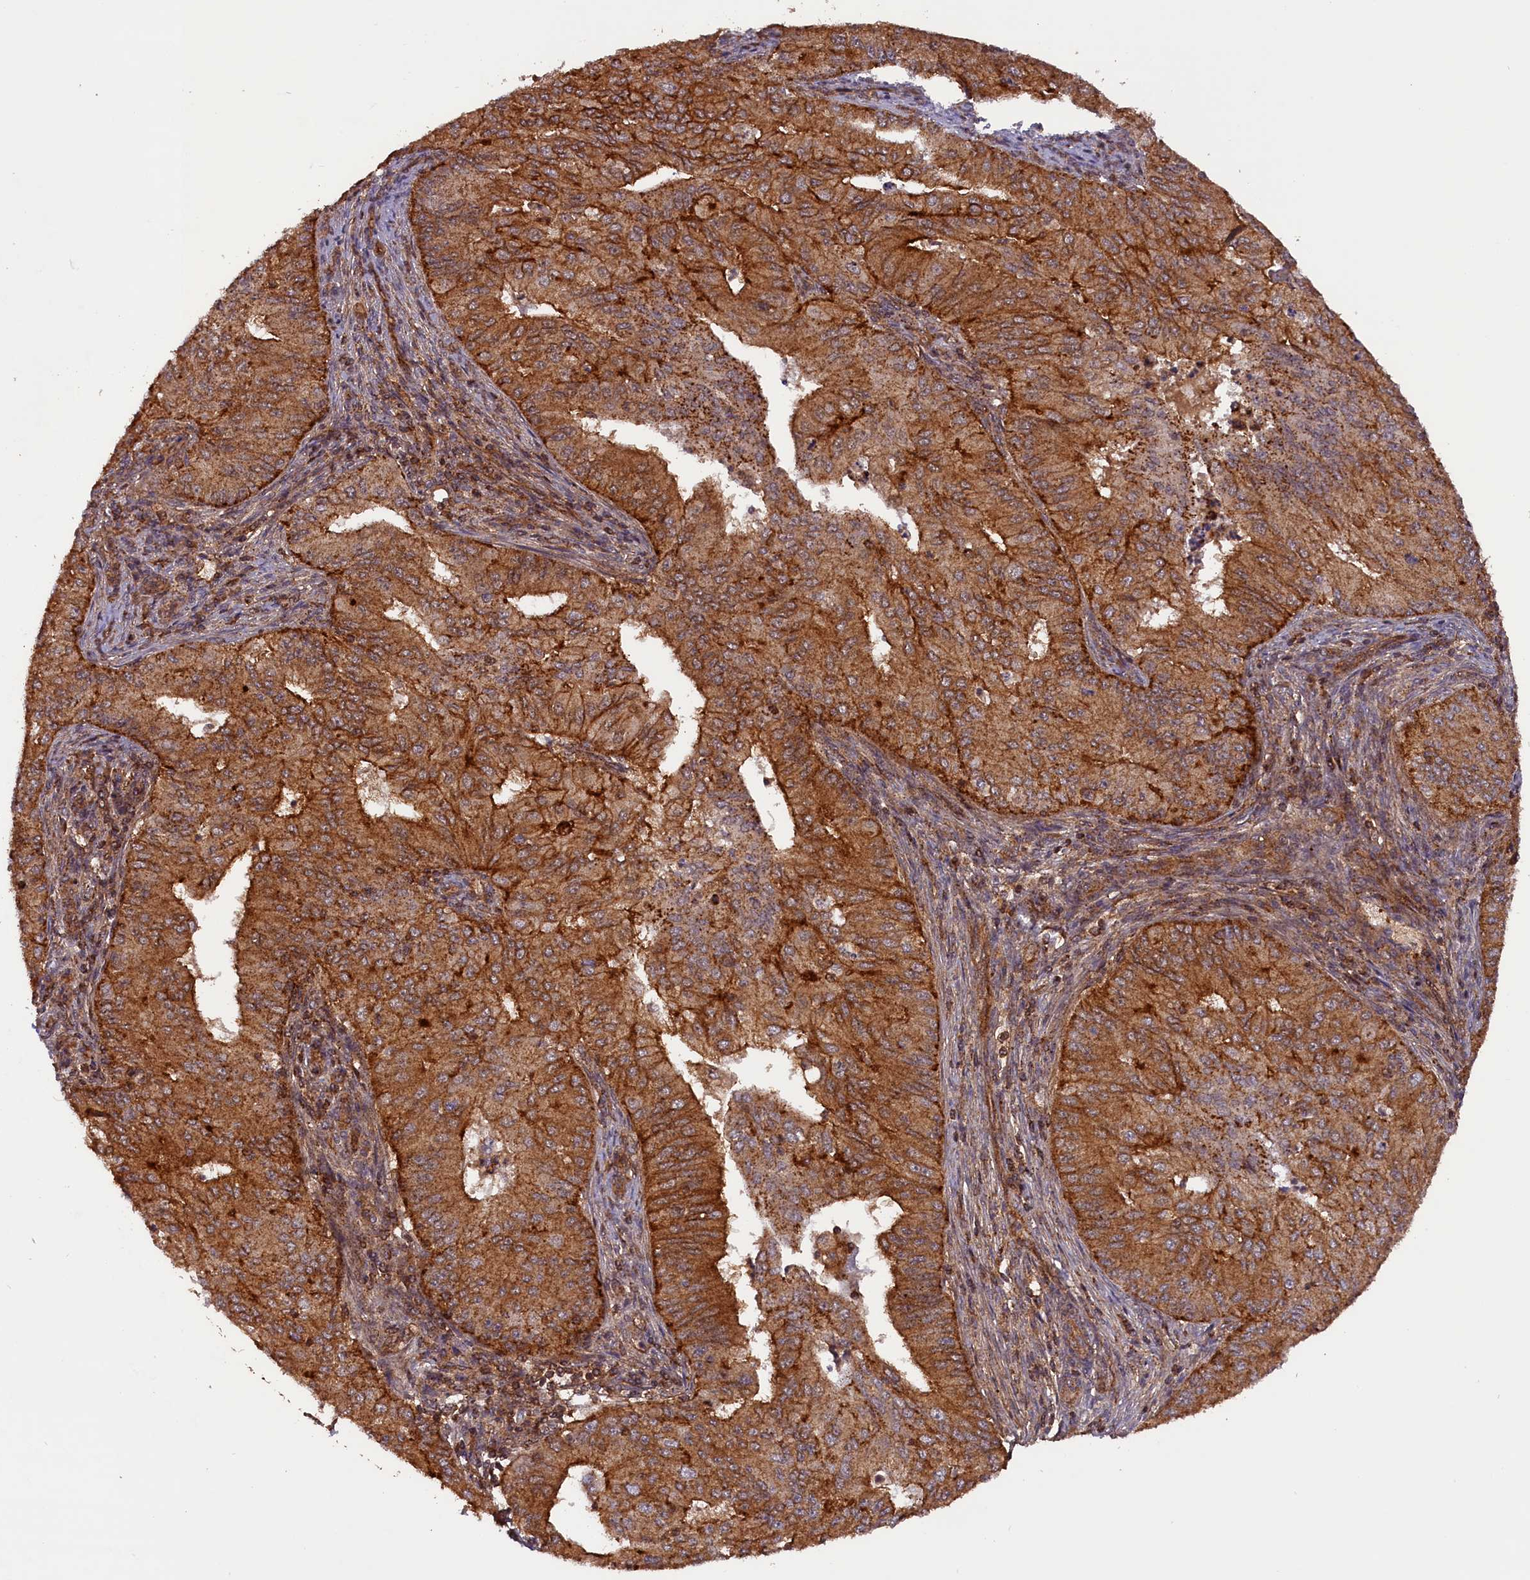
{"staining": {"intensity": "strong", "quantity": ">75%", "location": "cytoplasmic/membranous"}, "tissue": "endometrial cancer", "cell_type": "Tumor cells", "image_type": "cancer", "snomed": [{"axis": "morphology", "description": "Adenocarcinoma, NOS"}, {"axis": "topography", "description": "Endometrium"}], "caption": "Endometrial cancer stained with immunohistochemistry (IHC) reveals strong cytoplasmic/membranous expression in approximately >75% of tumor cells.", "gene": "IST1", "patient": {"sex": "female", "age": 50}}